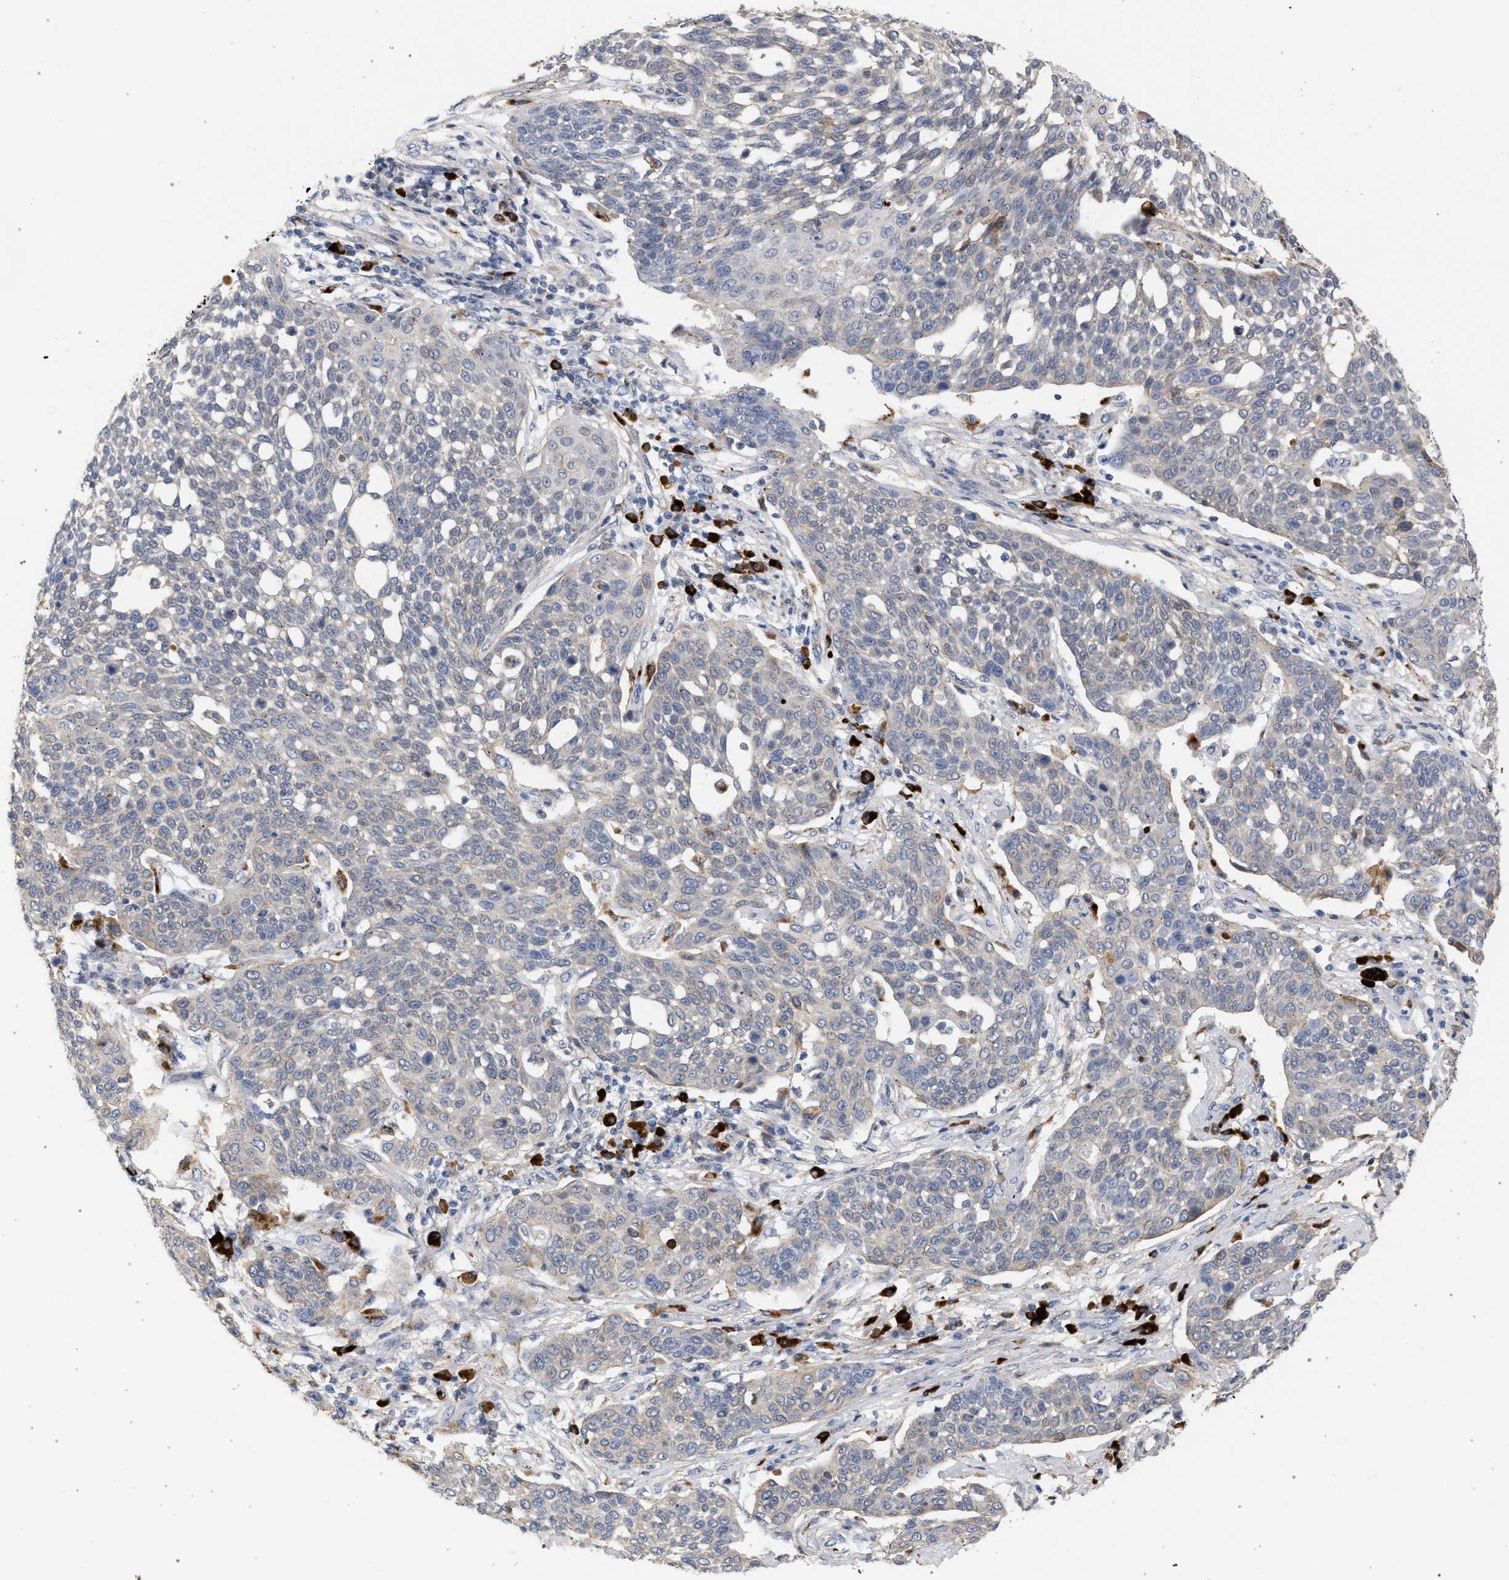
{"staining": {"intensity": "negative", "quantity": "none", "location": "none"}, "tissue": "cervical cancer", "cell_type": "Tumor cells", "image_type": "cancer", "snomed": [{"axis": "morphology", "description": "Squamous cell carcinoma, NOS"}, {"axis": "topography", "description": "Cervix"}], "caption": "An immunohistochemistry (IHC) photomicrograph of cervical cancer is shown. There is no staining in tumor cells of cervical cancer.", "gene": "MAMDC2", "patient": {"sex": "female", "age": 34}}